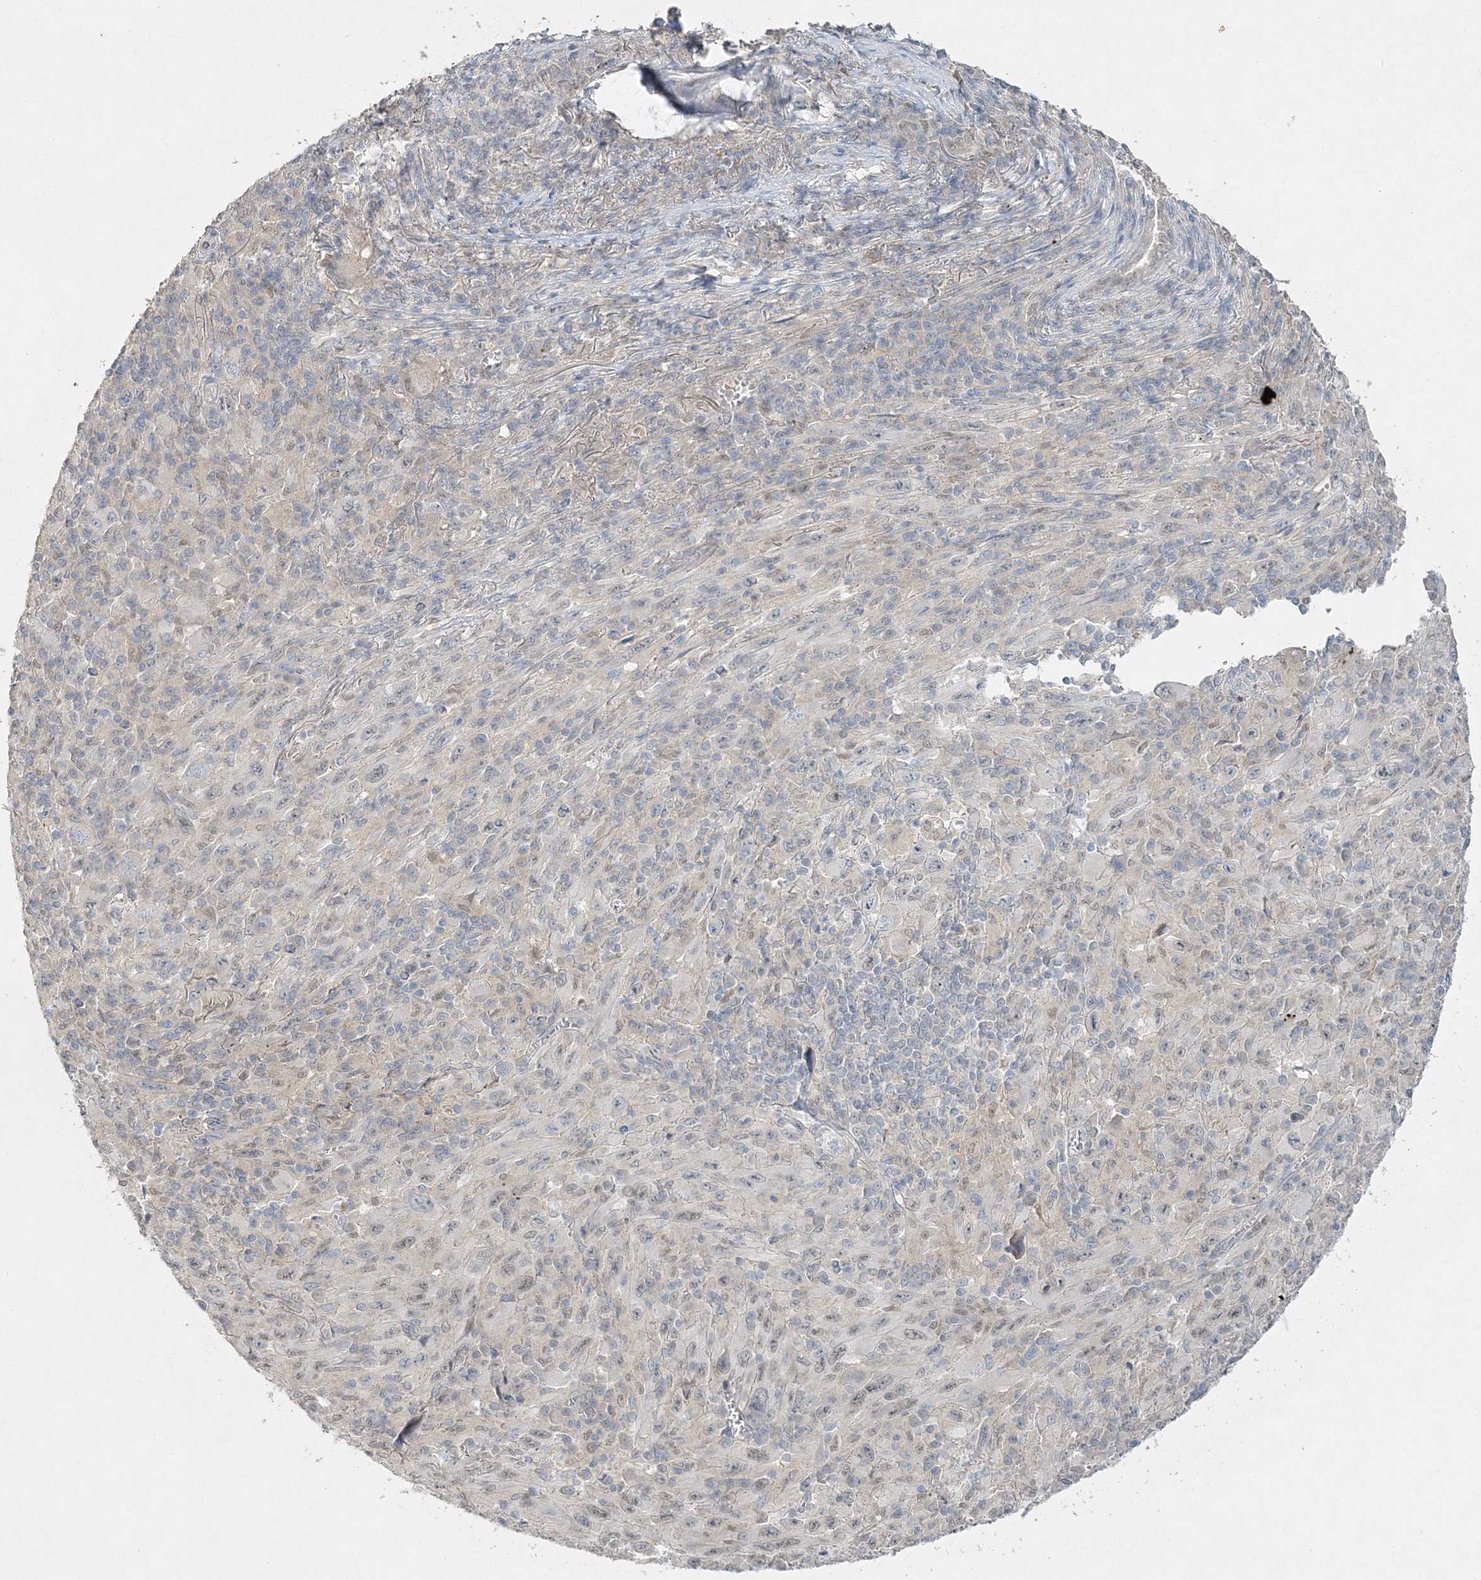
{"staining": {"intensity": "weak", "quantity": "<25%", "location": "nuclear"}, "tissue": "melanoma", "cell_type": "Tumor cells", "image_type": "cancer", "snomed": [{"axis": "morphology", "description": "Malignant melanoma, Metastatic site"}, {"axis": "topography", "description": "Skin"}], "caption": "Immunohistochemical staining of malignant melanoma (metastatic site) shows no significant expression in tumor cells.", "gene": "MAT2B", "patient": {"sex": "female", "age": 56}}